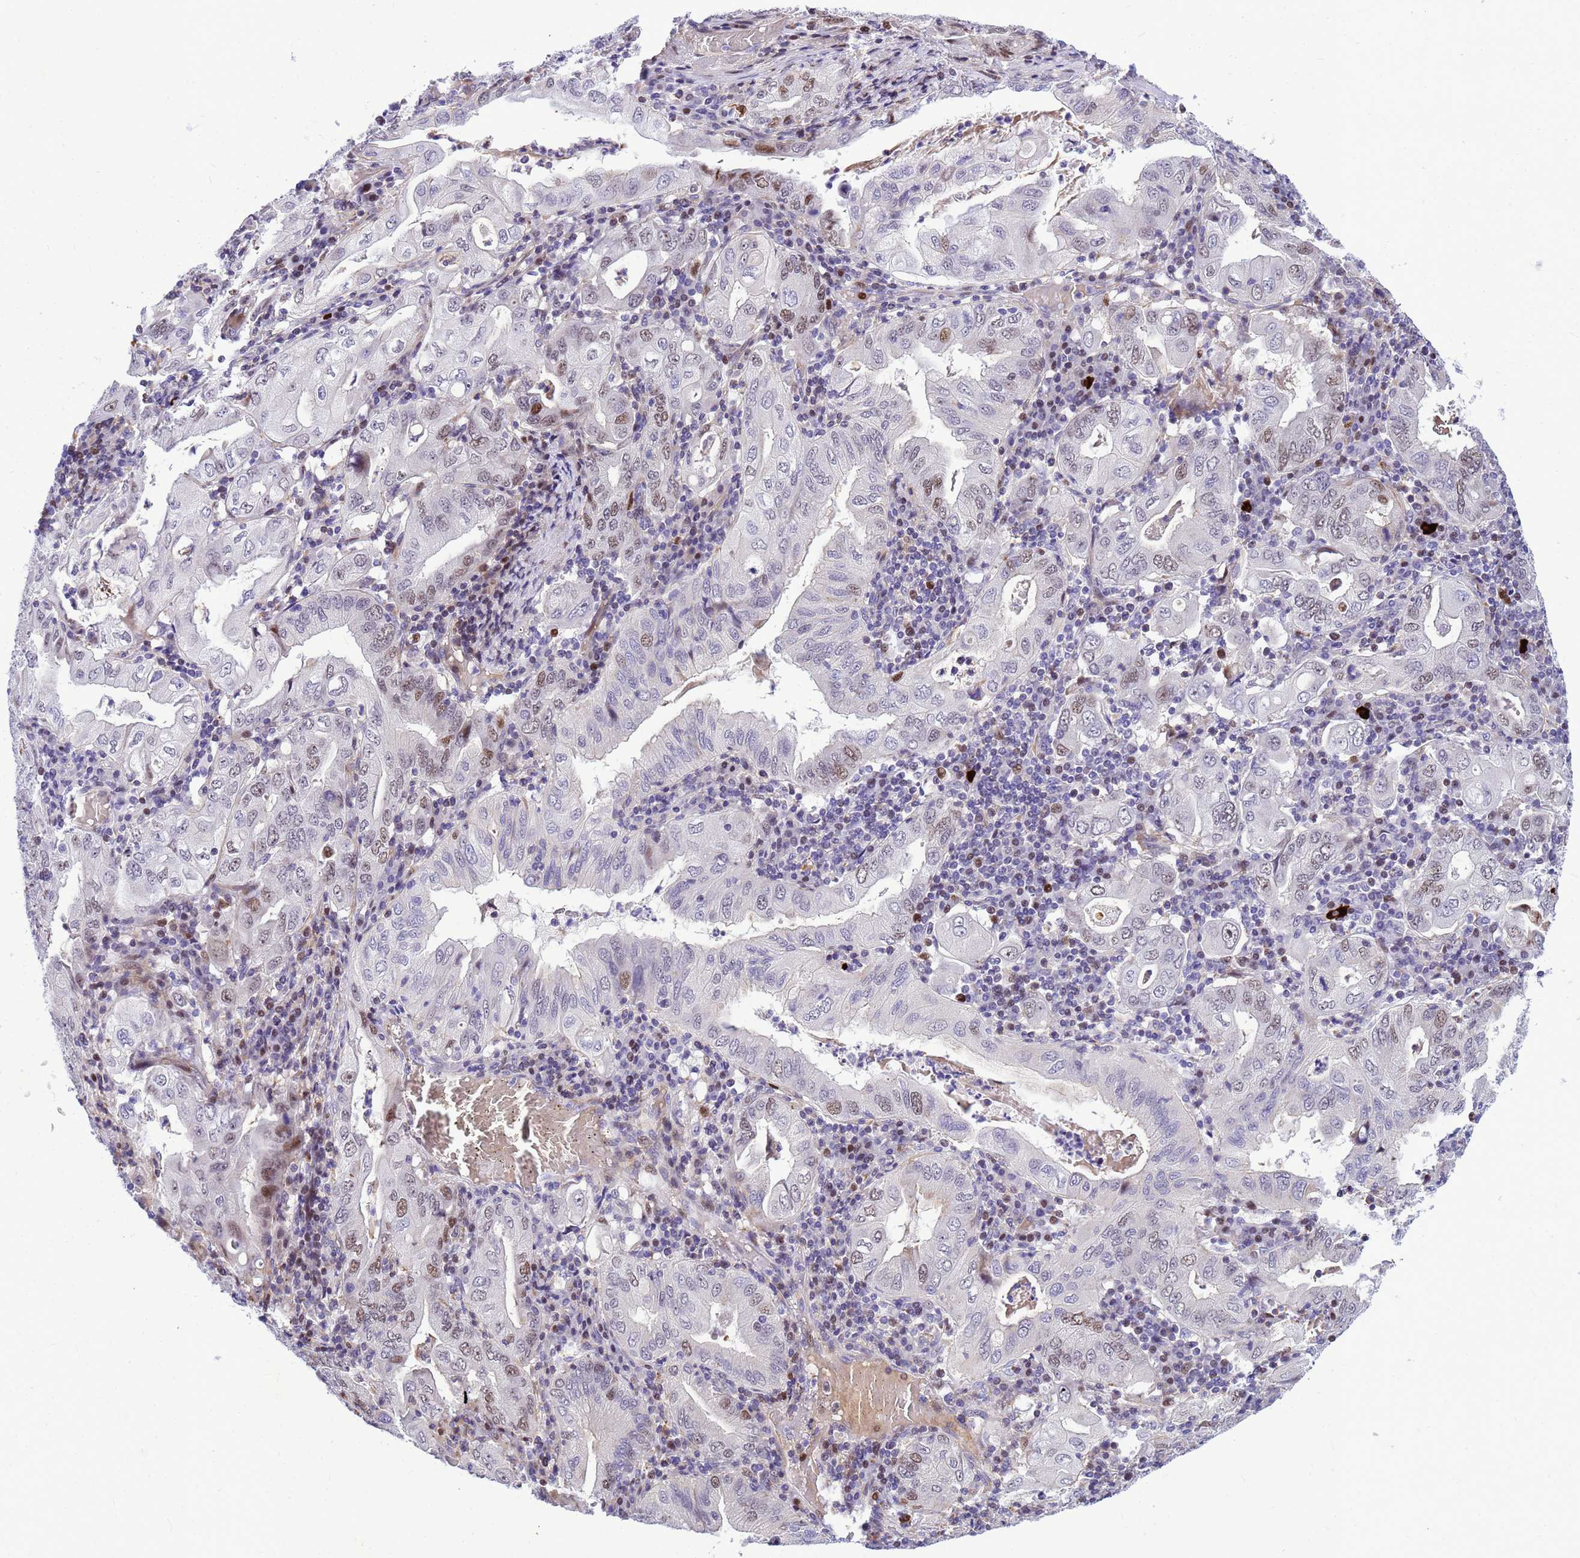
{"staining": {"intensity": "moderate", "quantity": "<25%", "location": "nuclear"}, "tissue": "stomach cancer", "cell_type": "Tumor cells", "image_type": "cancer", "snomed": [{"axis": "morphology", "description": "Normal tissue, NOS"}, {"axis": "morphology", "description": "Adenocarcinoma, NOS"}, {"axis": "topography", "description": "Esophagus"}, {"axis": "topography", "description": "Stomach, upper"}, {"axis": "topography", "description": "Peripheral nerve tissue"}], "caption": "Immunohistochemical staining of human stomach adenocarcinoma exhibits low levels of moderate nuclear protein expression in about <25% of tumor cells. (IHC, brightfield microscopy, high magnification).", "gene": "ADAMTS7", "patient": {"sex": "male", "age": 62}}